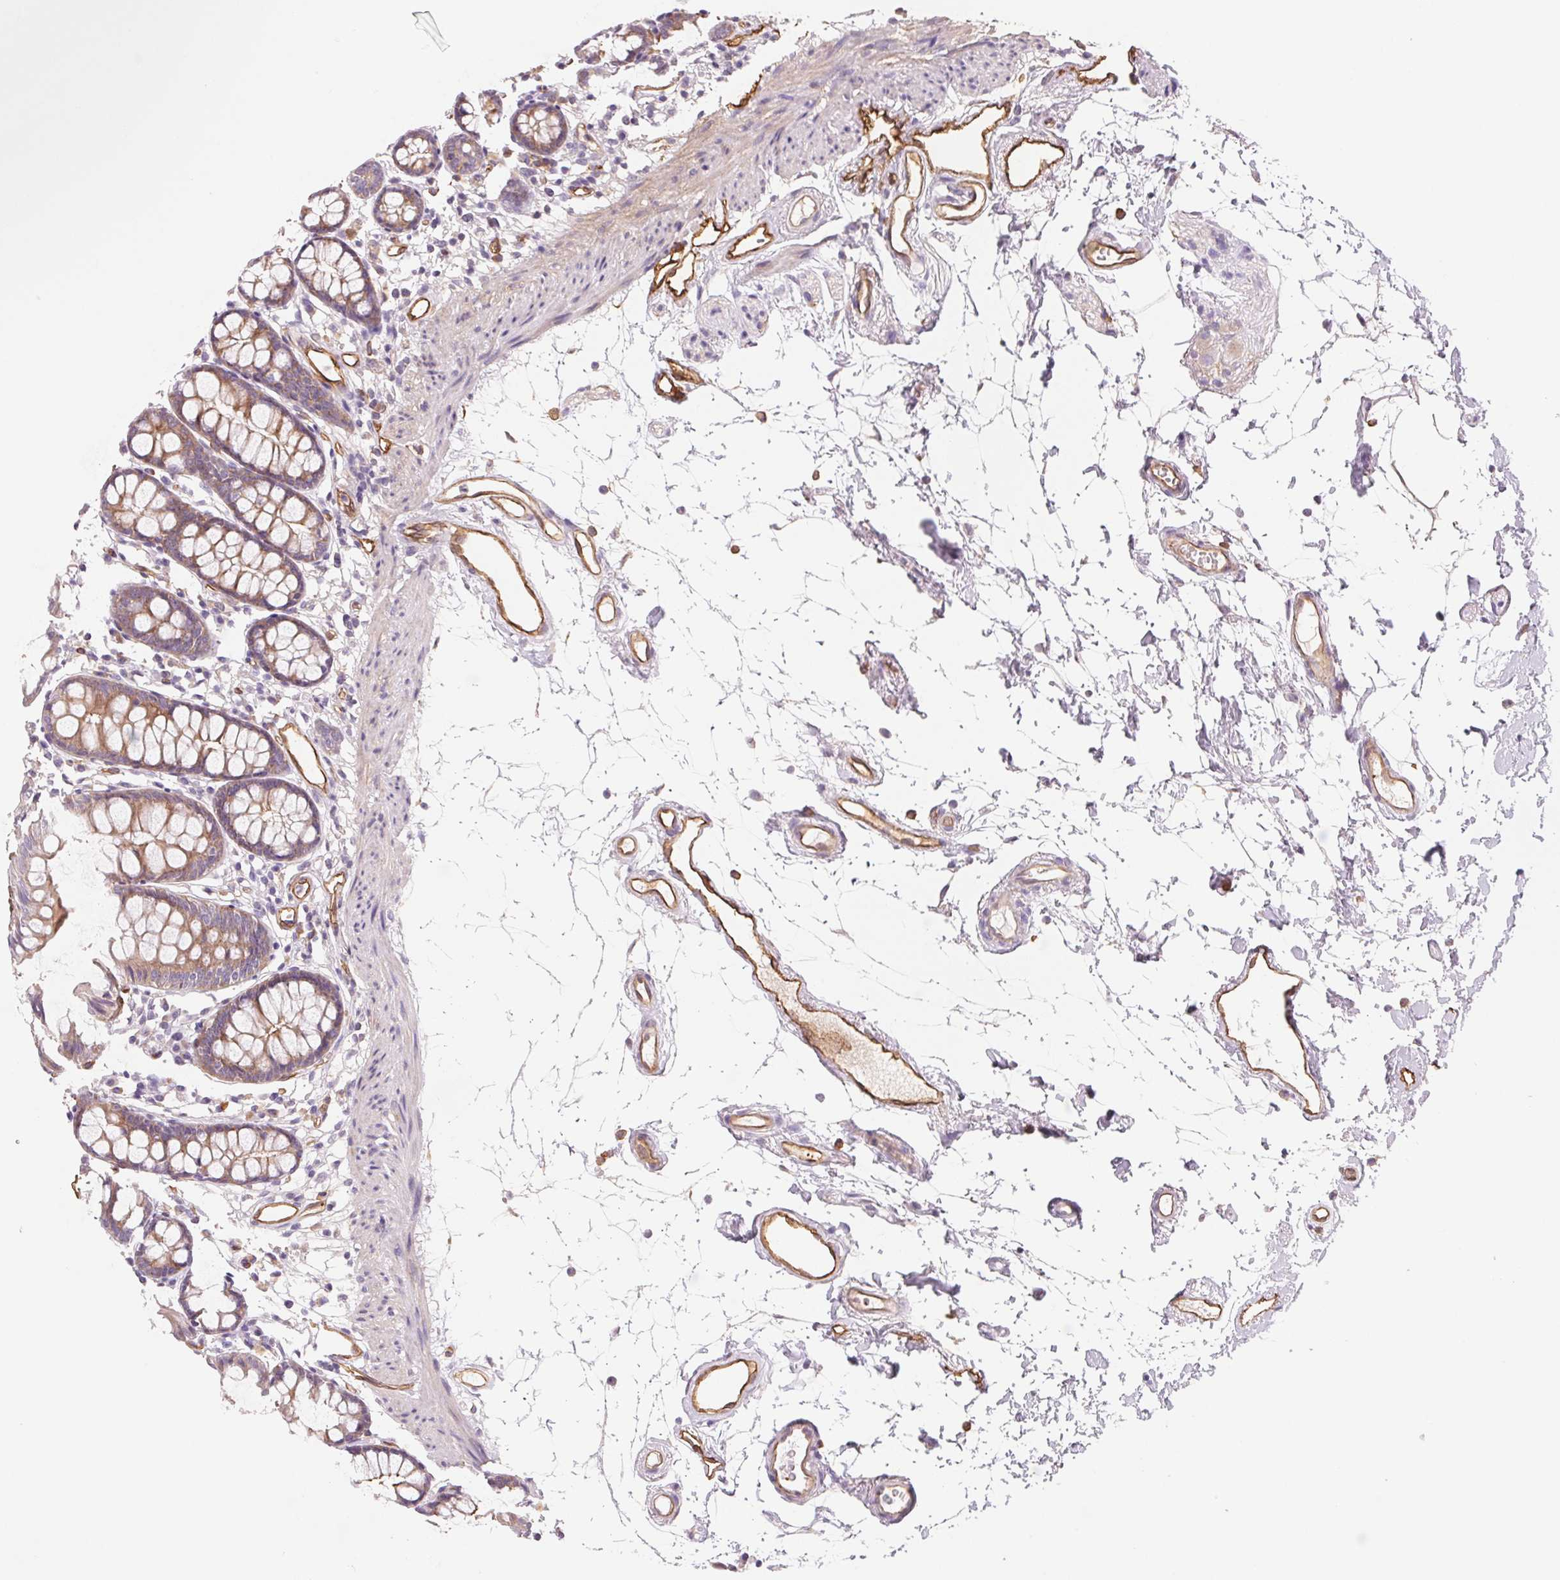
{"staining": {"intensity": "moderate", "quantity": ">75%", "location": "cytoplasmic/membranous"}, "tissue": "colon", "cell_type": "Endothelial cells", "image_type": "normal", "snomed": [{"axis": "morphology", "description": "Normal tissue, NOS"}, {"axis": "topography", "description": "Colon"}], "caption": "Protein analysis of normal colon shows moderate cytoplasmic/membranous positivity in about >75% of endothelial cells. (Stains: DAB (3,3'-diaminobenzidine) in brown, nuclei in blue, Microscopy: brightfield microscopy at high magnification).", "gene": "ANKRD13B", "patient": {"sex": "female", "age": 84}}